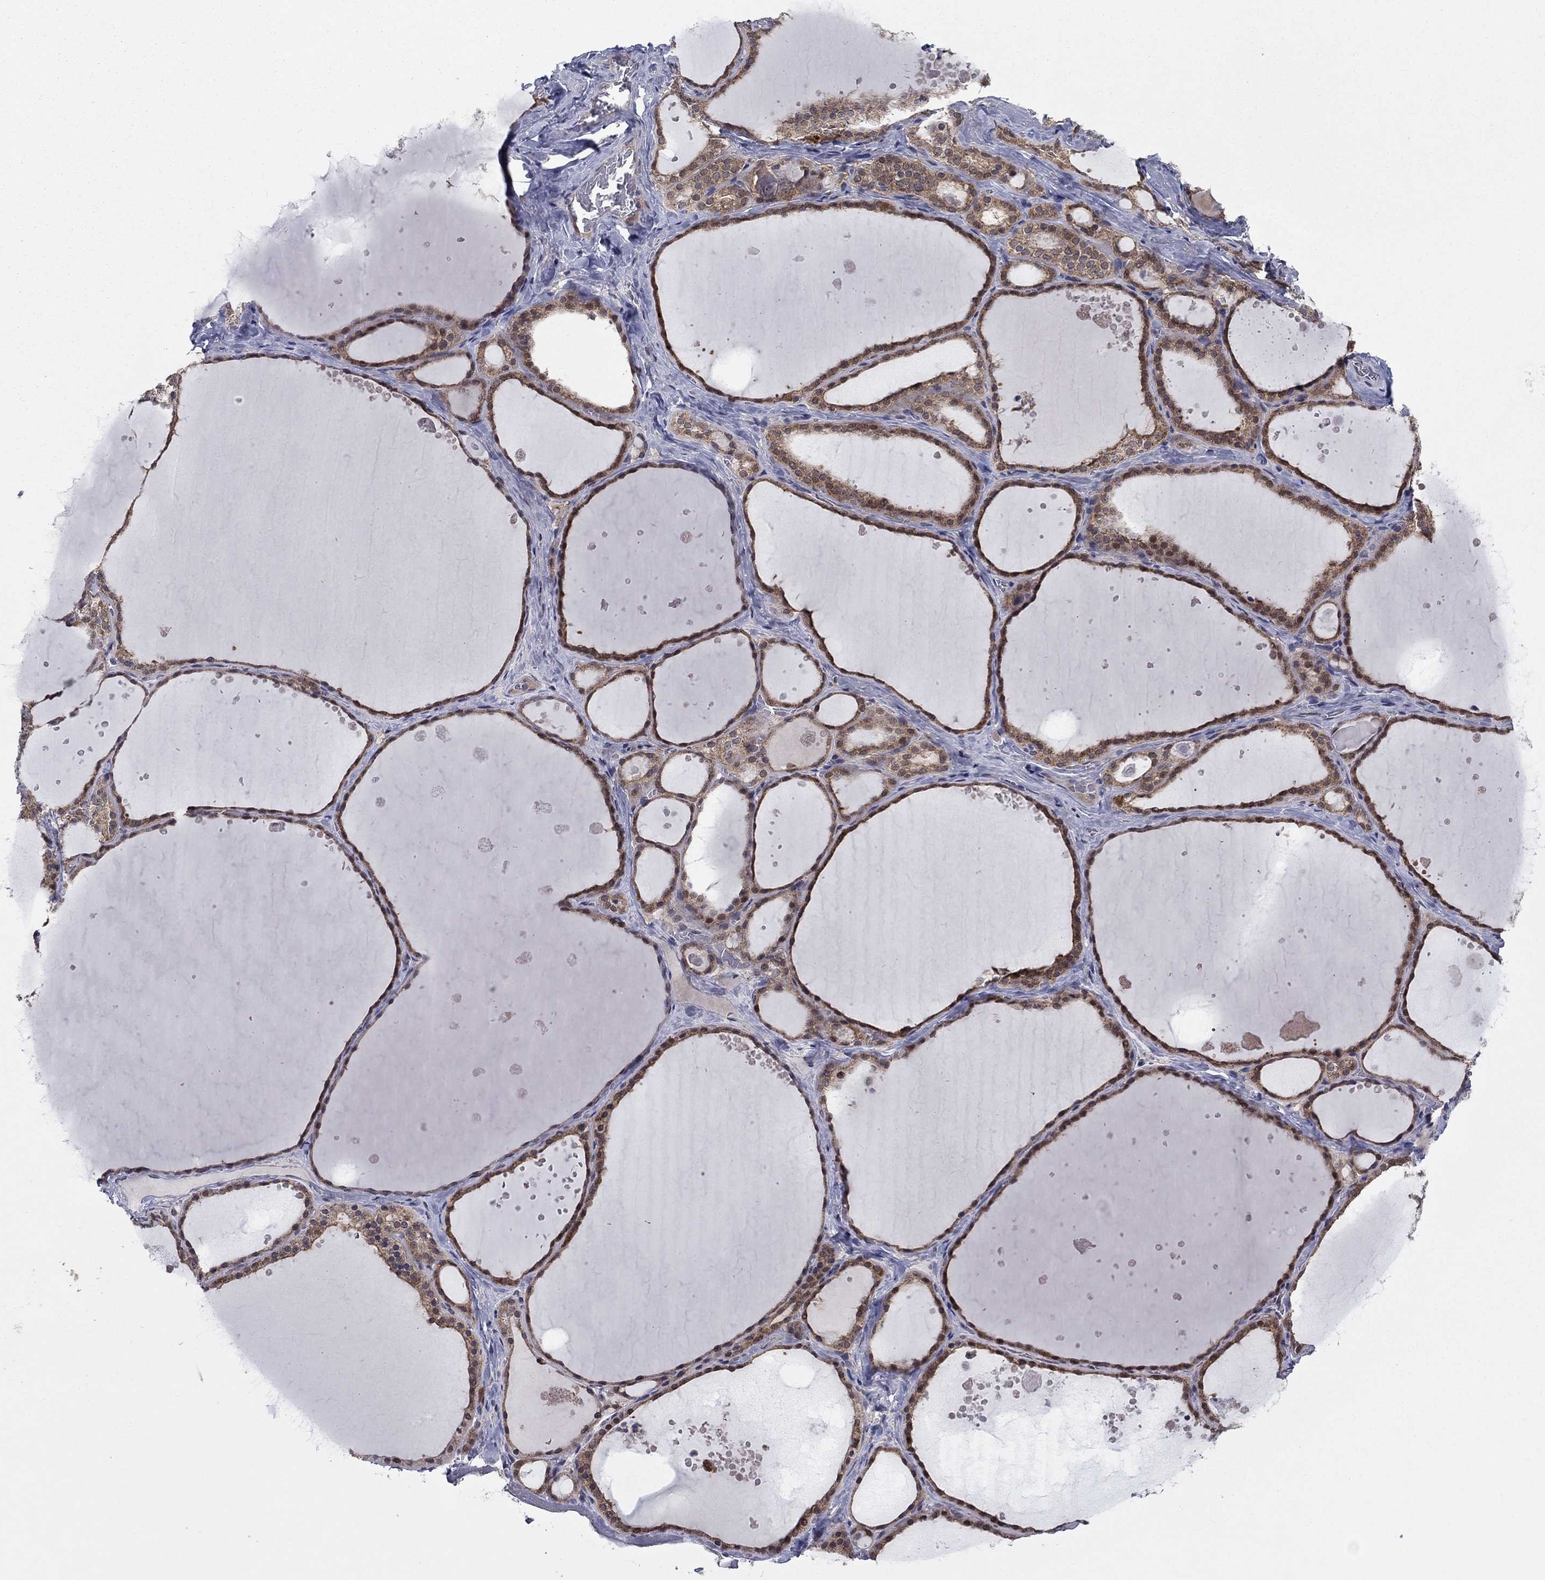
{"staining": {"intensity": "moderate", "quantity": ">75%", "location": "cytoplasmic/membranous,nuclear"}, "tissue": "thyroid gland", "cell_type": "Glandular cells", "image_type": "normal", "snomed": [{"axis": "morphology", "description": "Normal tissue, NOS"}, {"axis": "topography", "description": "Thyroid gland"}], "caption": "Thyroid gland stained for a protein (brown) exhibits moderate cytoplasmic/membranous,nuclear positive expression in approximately >75% of glandular cells.", "gene": "GRHPR", "patient": {"sex": "male", "age": 63}}